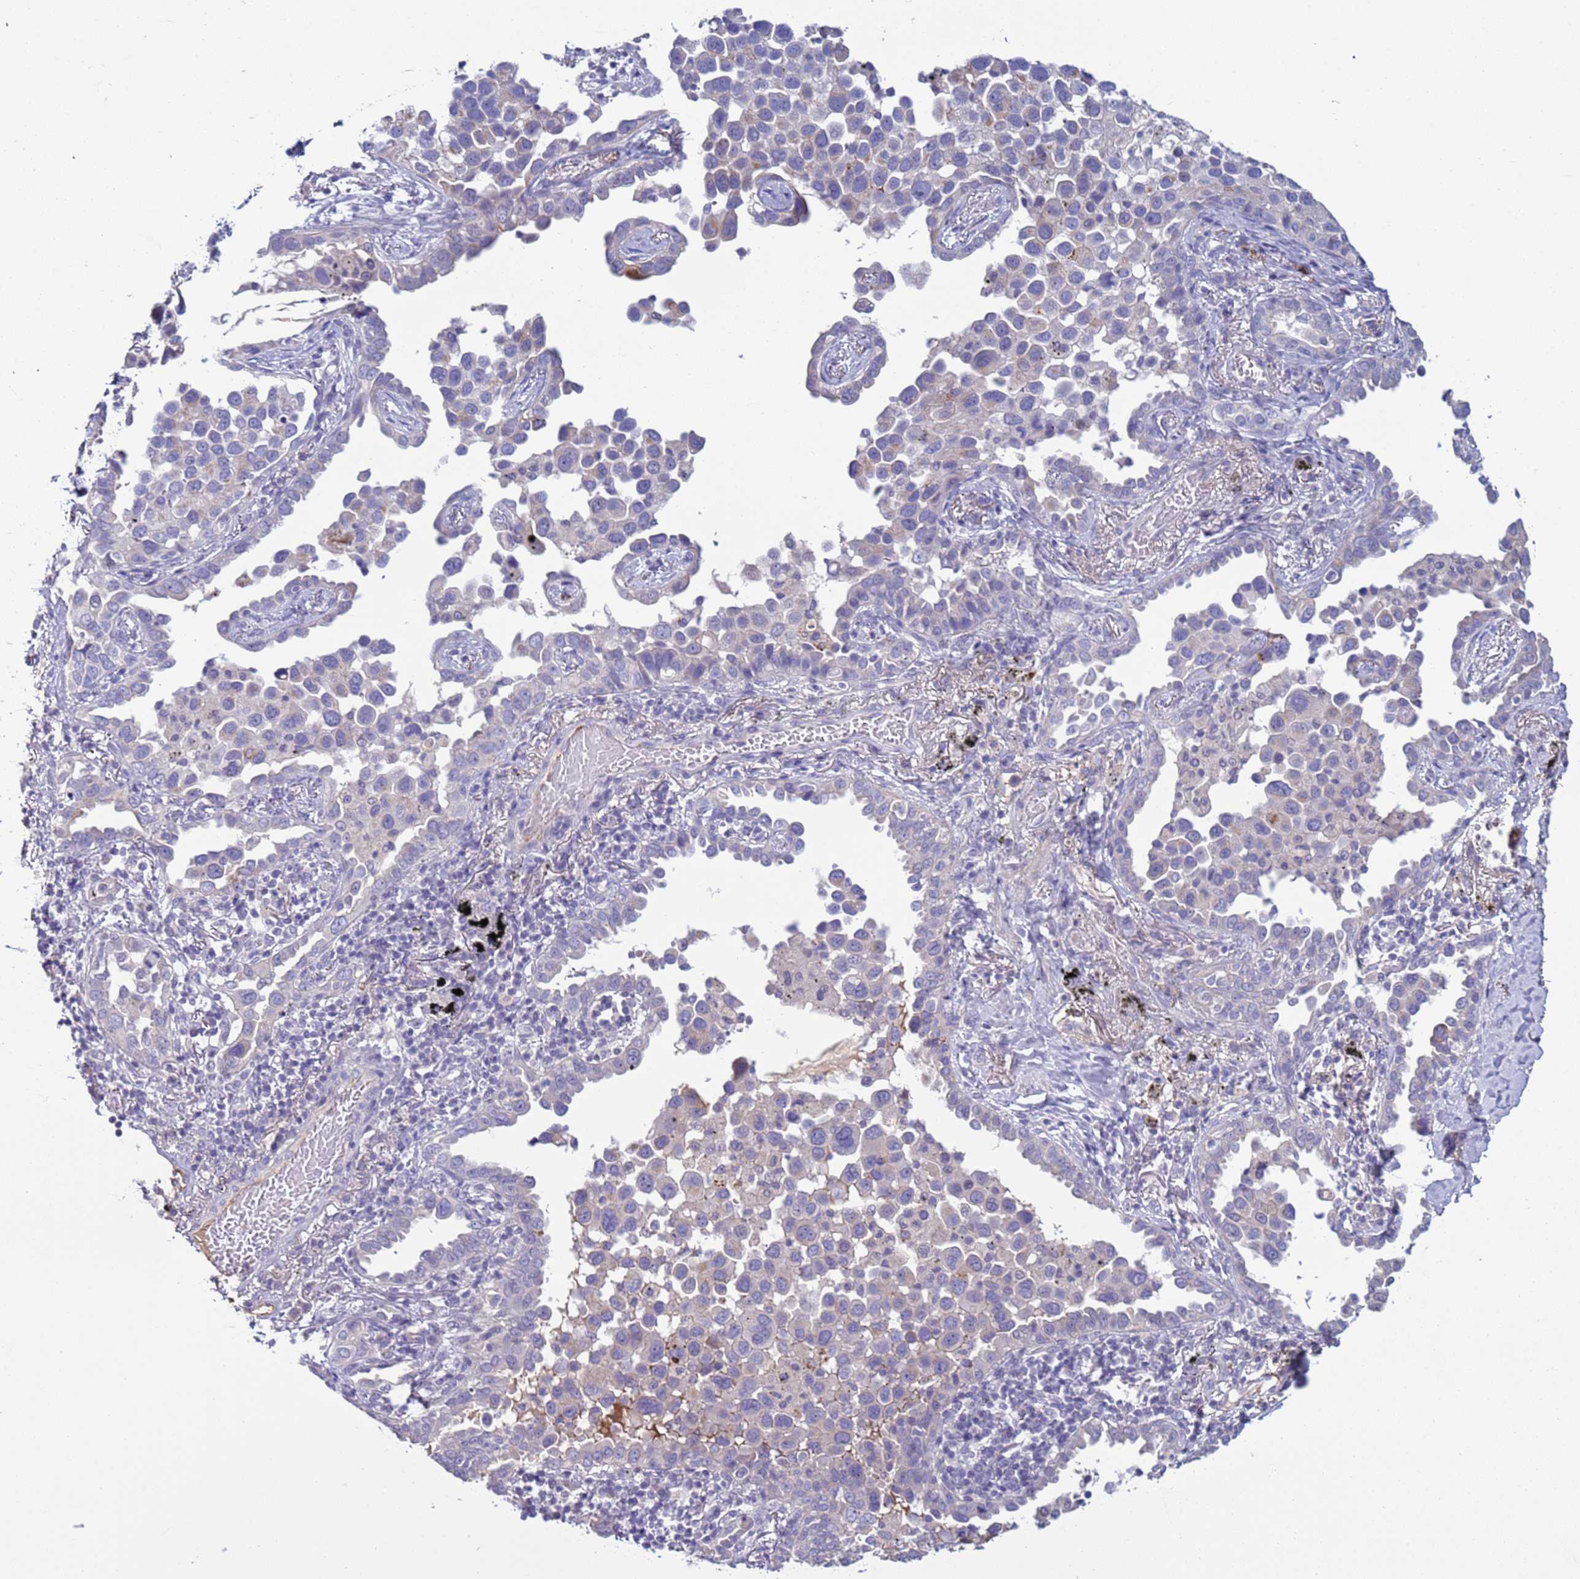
{"staining": {"intensity": "negative", "quantity": "none", "location": "none"}, "tissue": "lung cancer", "cell_type": "Tumor cells", "image_type": "cancer", "snomed": [{"axis": "morphology", "description": "Adenocarcinoma, NOS"}, {"axis": "topography", "description": "Lung"}], "caption": "The immunohistochemistry (IHC) photomicrograph has no significant positivity in tumor cells of lung cancer tissue. (Brightfield microscopy of DAB (3,3'-diaminobenzidine) immunohistochemistry (IHC) at high magnification).", "gene": "TRIM51", "patient": {"sex": "male", "age": 67}}